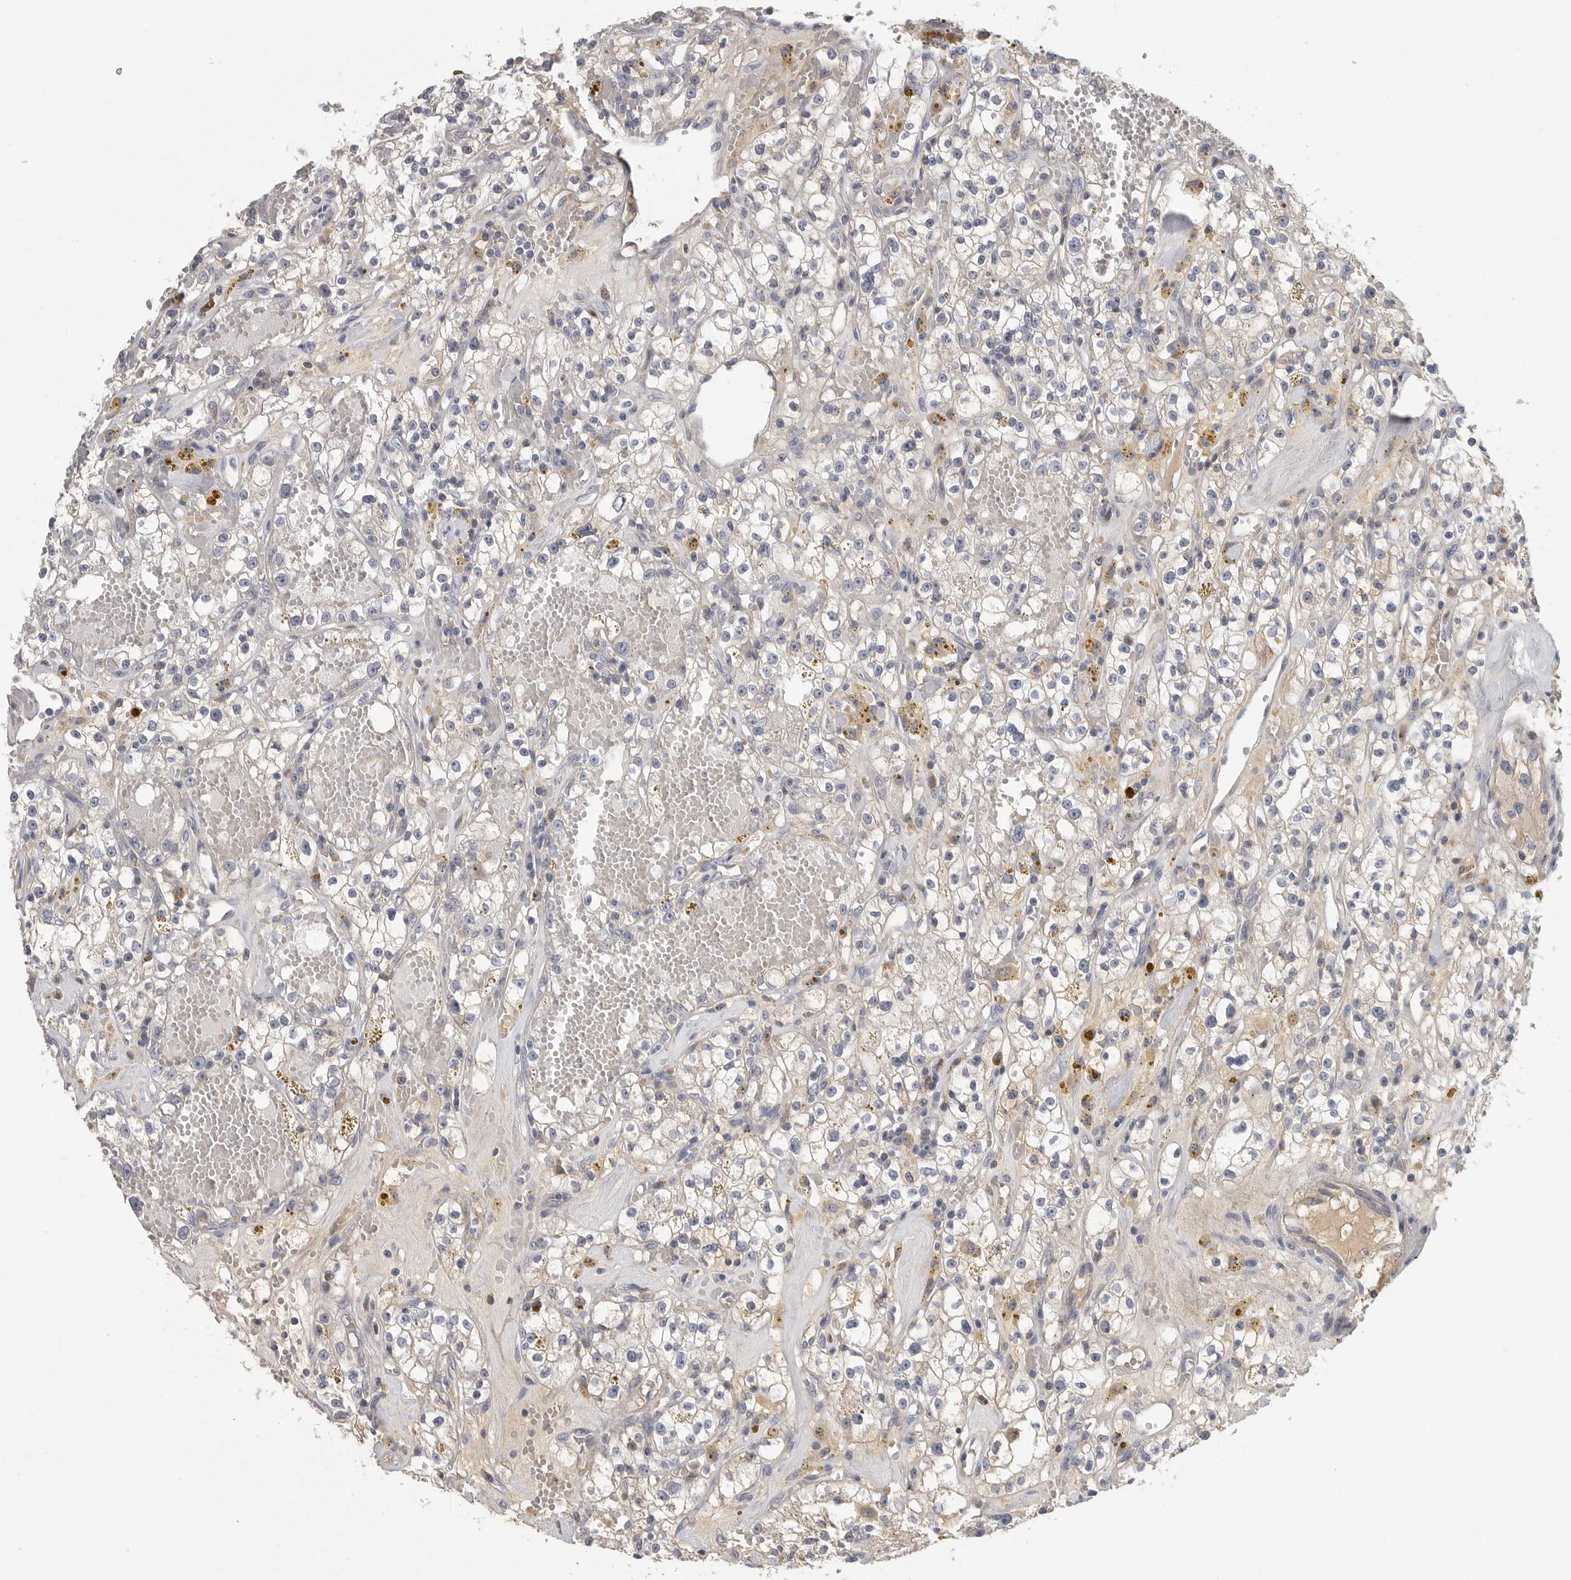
{"staining": {"intensity": "negative", "quantity": "none", "location": "none"}, "tissue": "renal cancer", "cell_type": "Tumor cells", "image_type": "cancer", "snomed": [{"axis": "morphology", "description": "Adenocarcinoma, NOS"}, {"axis": "topography", "description": "Kidney"}], "caption": "The image reveals no significant staining in tumor cells of renal cancer. The staining is performed using DAB brown chromogen with nuclei counter-stained in using hematoxylin.", "gene": "SDC3", "patient": {"sex": "male", "age": 56}}